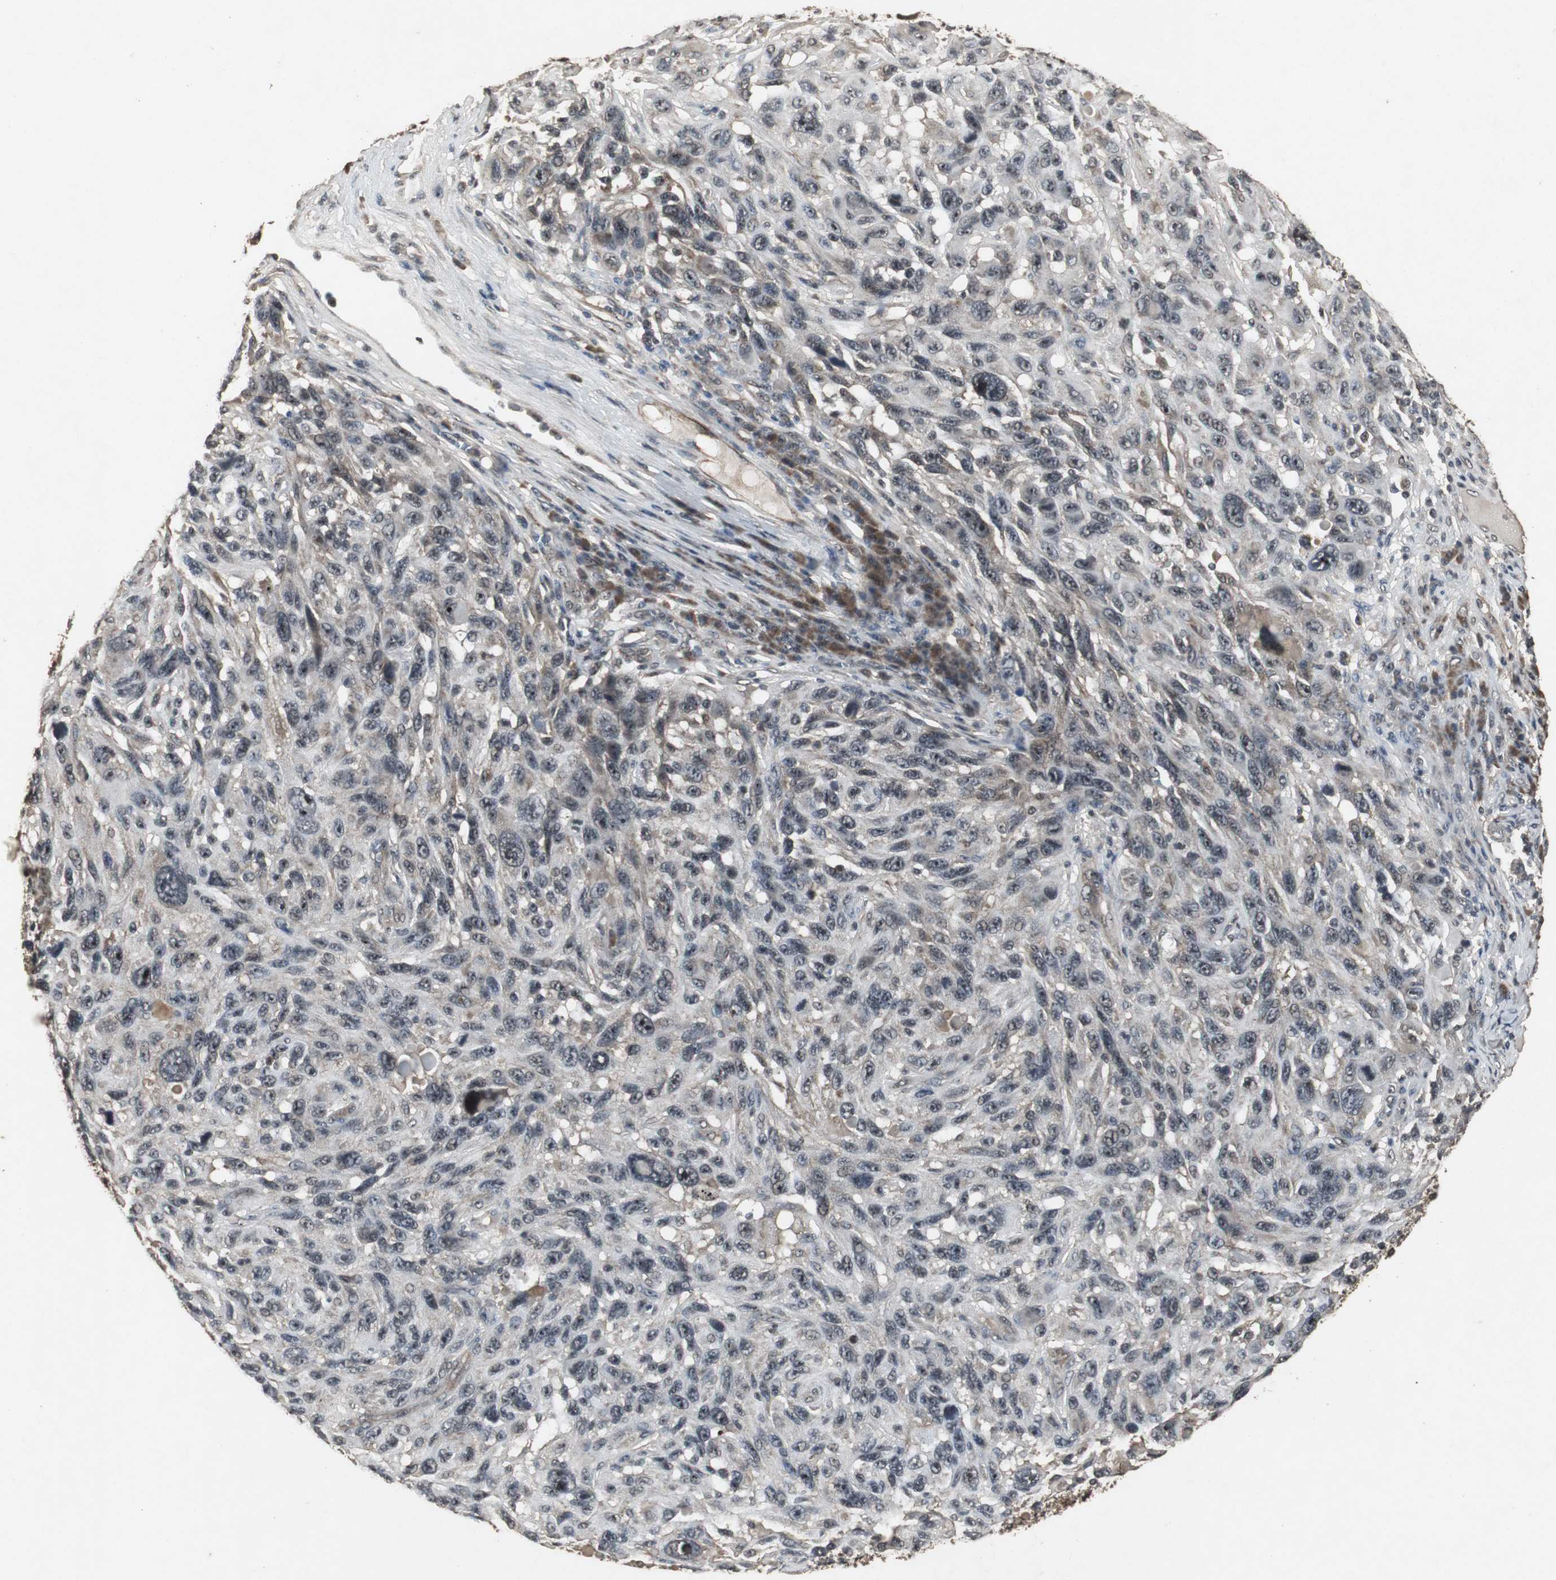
{"staining": {"intensity": "moderate", "quantity": "<25%", "location": "nuclear"}, "tissue": "melanoma", "cell_type": "Tumor cells", "image_type": "cancer", "snomed": [{"axis": "morphology", "description": "Malignant melanoma, NOS"}, {"axis": "topography", "description": "Skin"}], "caption": "Tumor cells exhibit moderate nuclear staining in about <25% of cells in malignant melanoma. Nuclei are stained in blue.", "gene": "EMX1", "patient": {"sex": "male", "age": 53}}